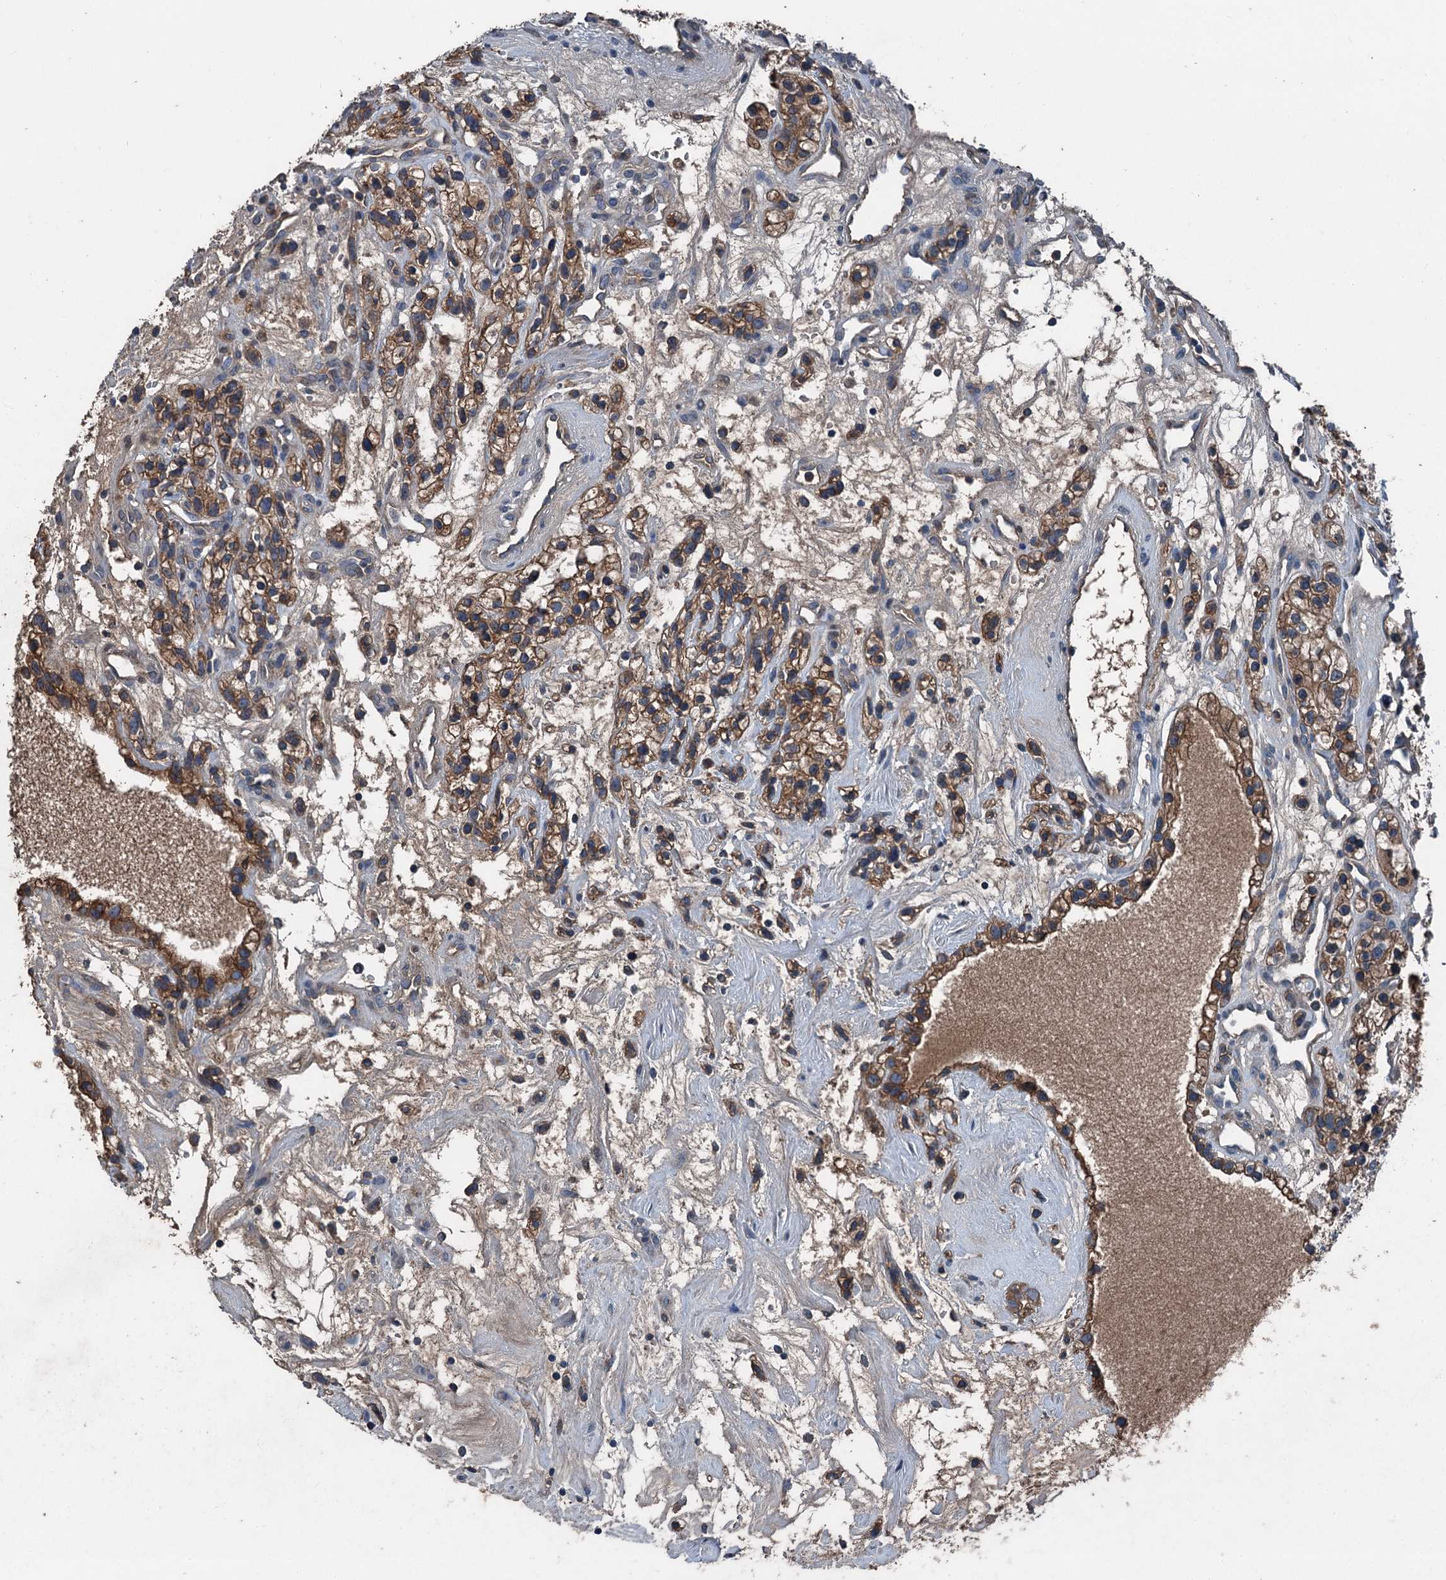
{"staining": {"intensity": "moderate", "quantity": ">75%", "location": "cytoplasmic/membranous"}, "tissue": "renal cancer", "cell_type": "Tumor cells", "image_type": "cancer", "snomed": [{"axis": "morphology", "description": "Adenocarcinoma, NOS"}, {"axis": "topography", "description": "Kidney"}], "caption": "Tumor cells exhibit moderate cytoplasmic/membranous staining in approximately >75% of cells in renal adenocarcinoma.", "gene": "PDSS1", "patient": {"sex": "female", "age": 57}}